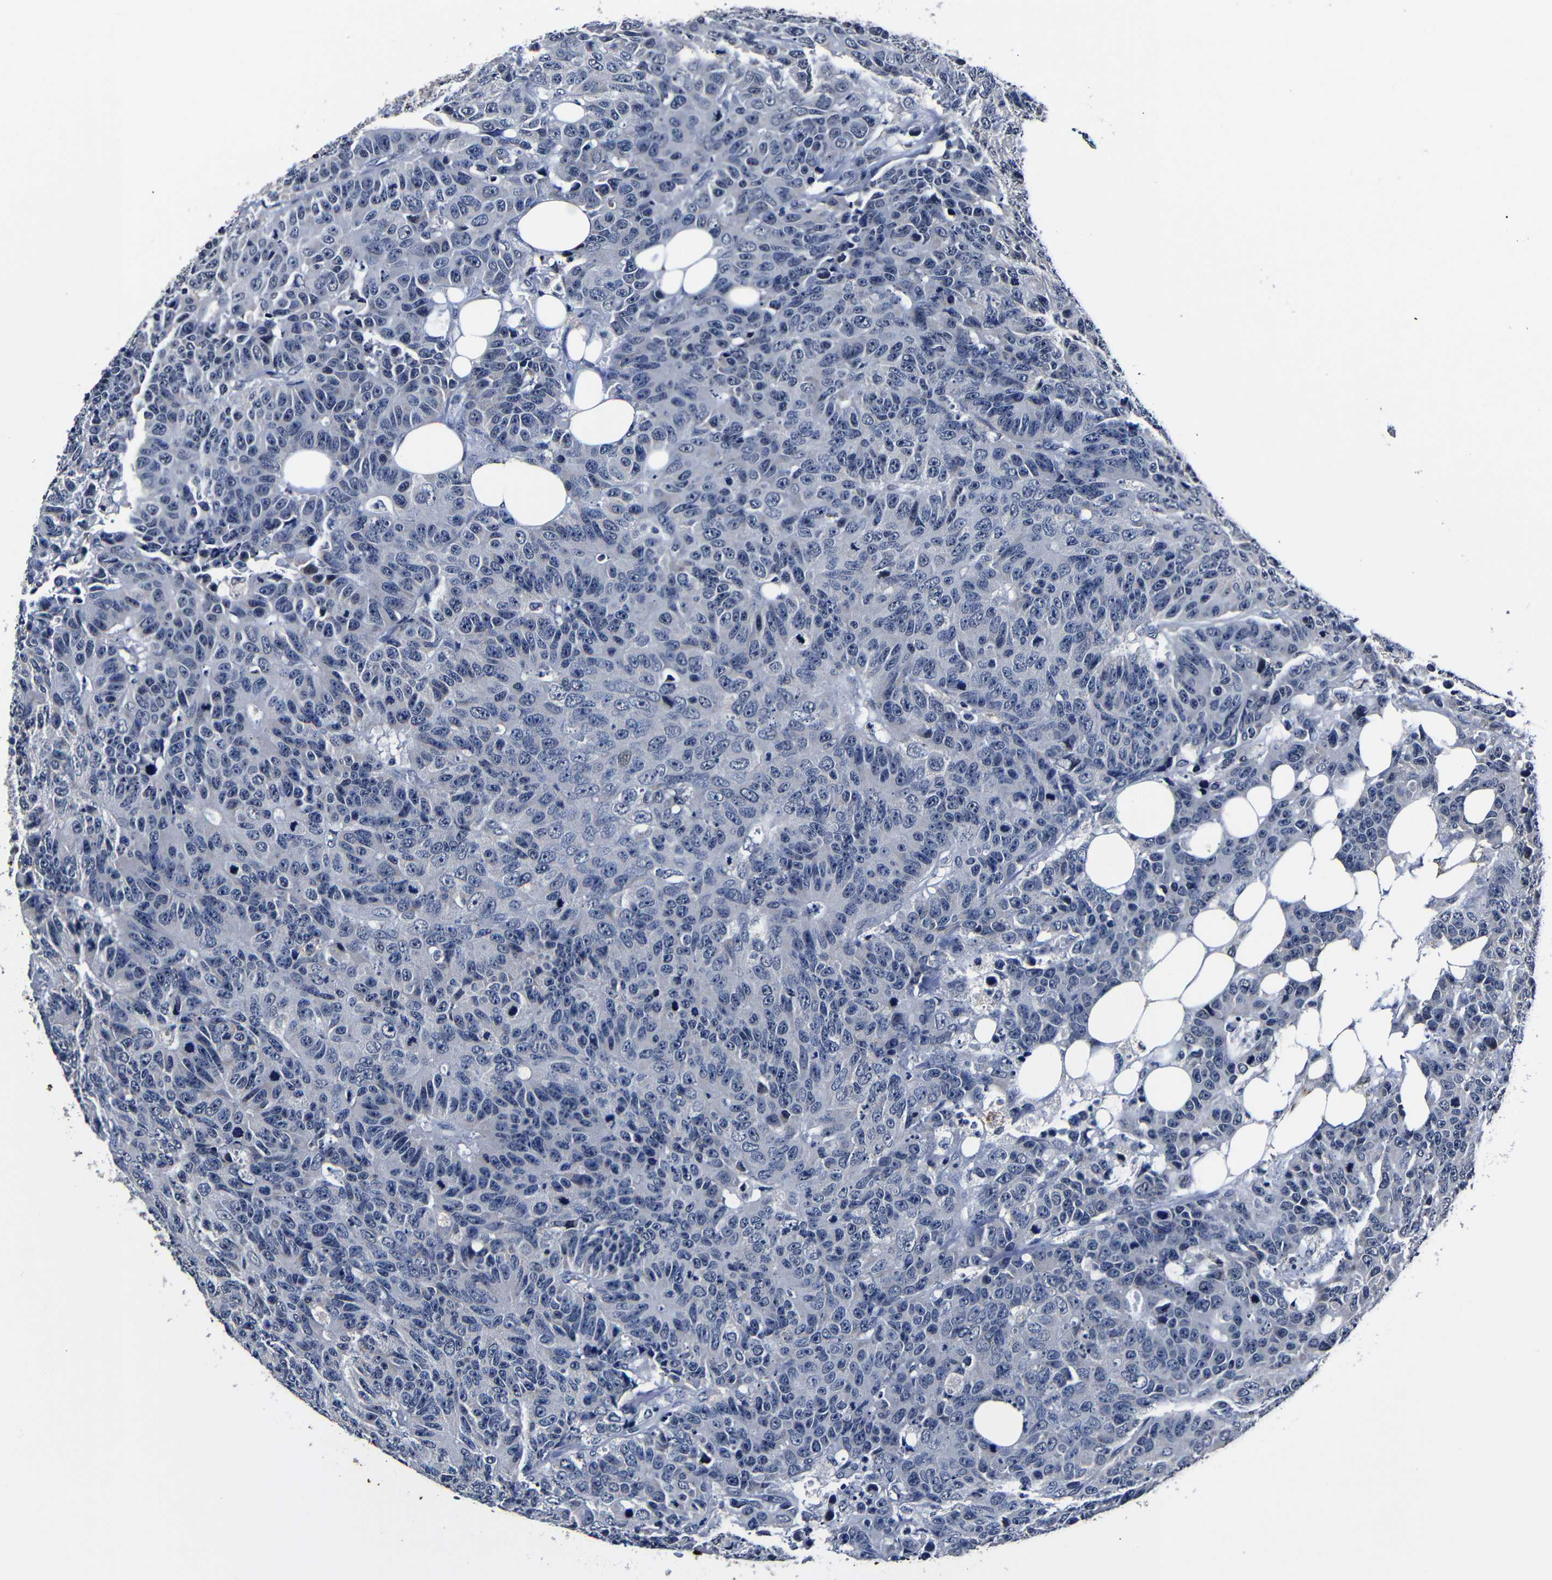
{"staining": {"intensity": "negative", "quantity": "none", "location": "none"}, "tissue": "colorectal cancer", "cell_type": "Tumor cells", "image_type": "cancer", "snomed": [{"axis": "morphology", "description": "Adenocarcinoma, NOS"}, {"axis": "topography", "description": "Colon"}], "caption": "Protein analysis of colorectal cancer reveals no significant staining in tumor cells.", "gene": "DEPP1", "patient": {"sex": "female", "age": 86}}